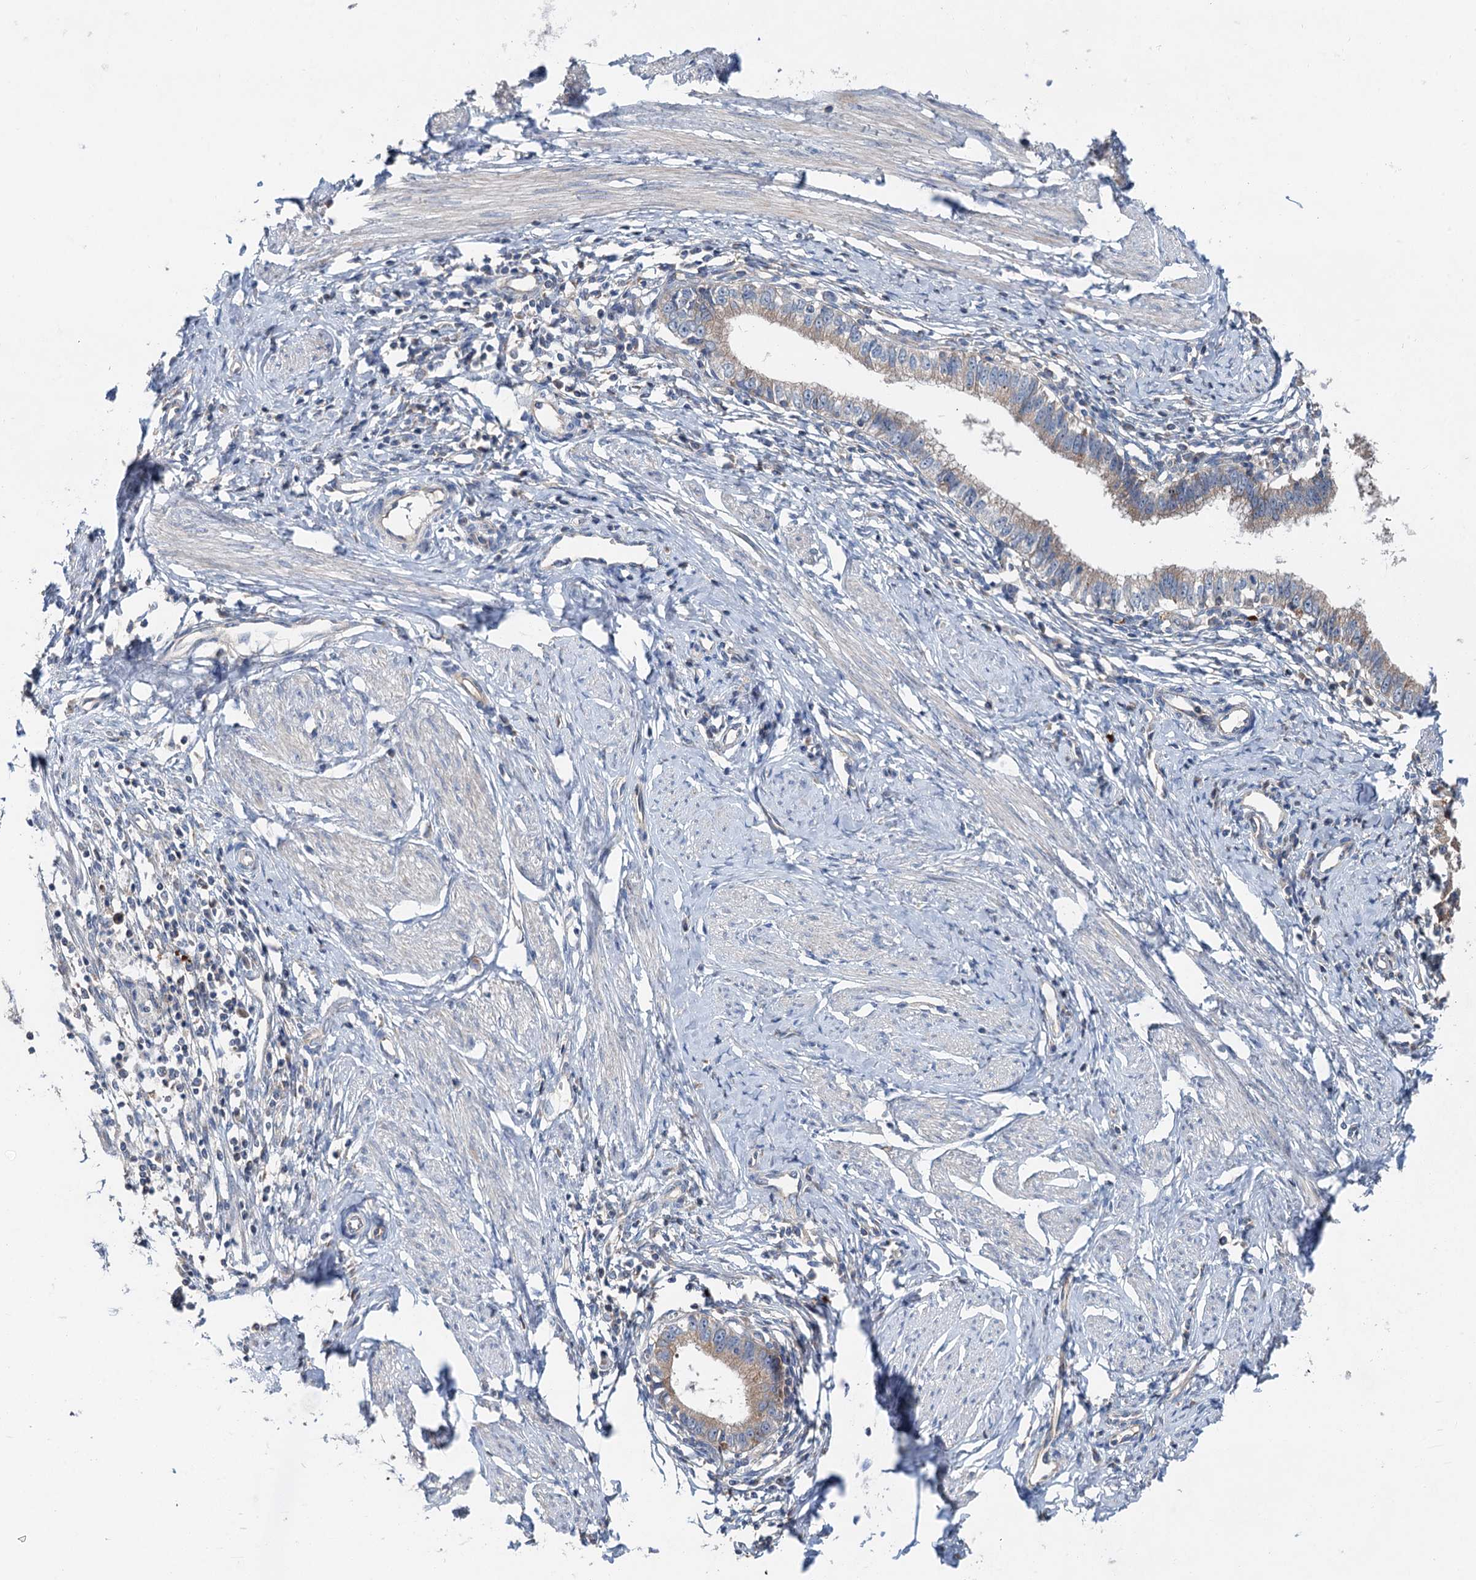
{"staining": {"intensity": "weak", "quantity": "<25%", "location": "cytoplasmic/membranous"}, "tissue": "cervical cancer", "cell_type": "Tumor cells", "image_type": "cancer", "snomed": [{"axis": "morphology", "description": "Adenocarcinoma, NOS"}, {"axis": "topography", "description": "Cervix"}], "caption": "Immunohistochemistry of human cervical cancer reveals no positivity in tumor cells.", "gene": "ANKRD26", "patient": {"sex": "female", "age": 36}}